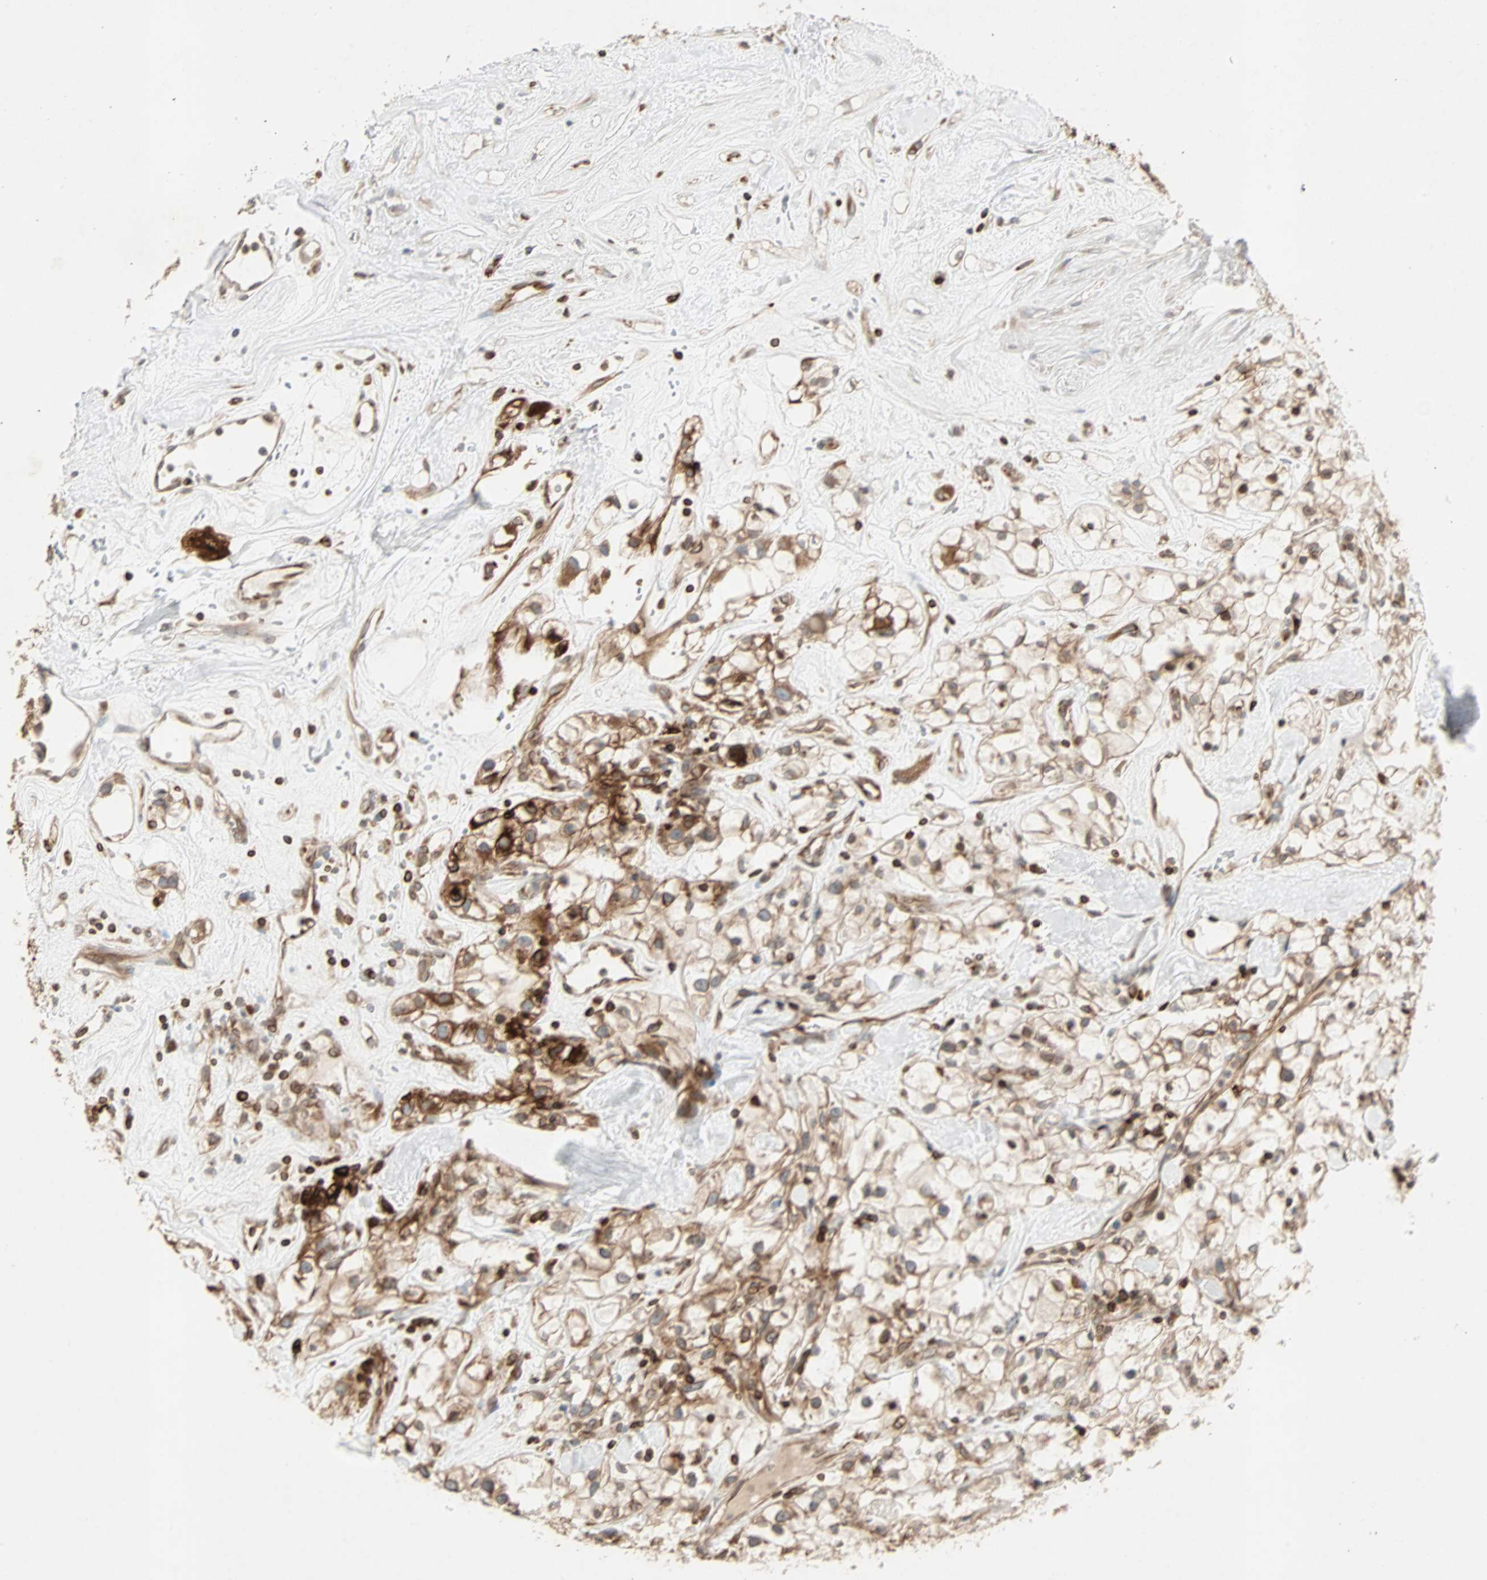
{"staining": {"intensity": "strong", "quantity": ">75%", "location": "cytoplasmic/membranous,nuclear"}, "tissue": "renal cancer", "cell_type": "Tumor cells", "image_type": "cancer", "snomed": [{"axis": "morphology", "description": "Adenocarcinoma, NOS"}, {"axis": "topography", "description": "Kidney"}], "caption": "Tumor cells reveal strong cytoplasmic/membranous and nuclear expression in about >75% of cells in renal adenocarcinoma. (Brightfield microscopy of DAB IHC at high magnification).", "gene": "TAPBP", "patient": {"sex": "female", "age": 60}}